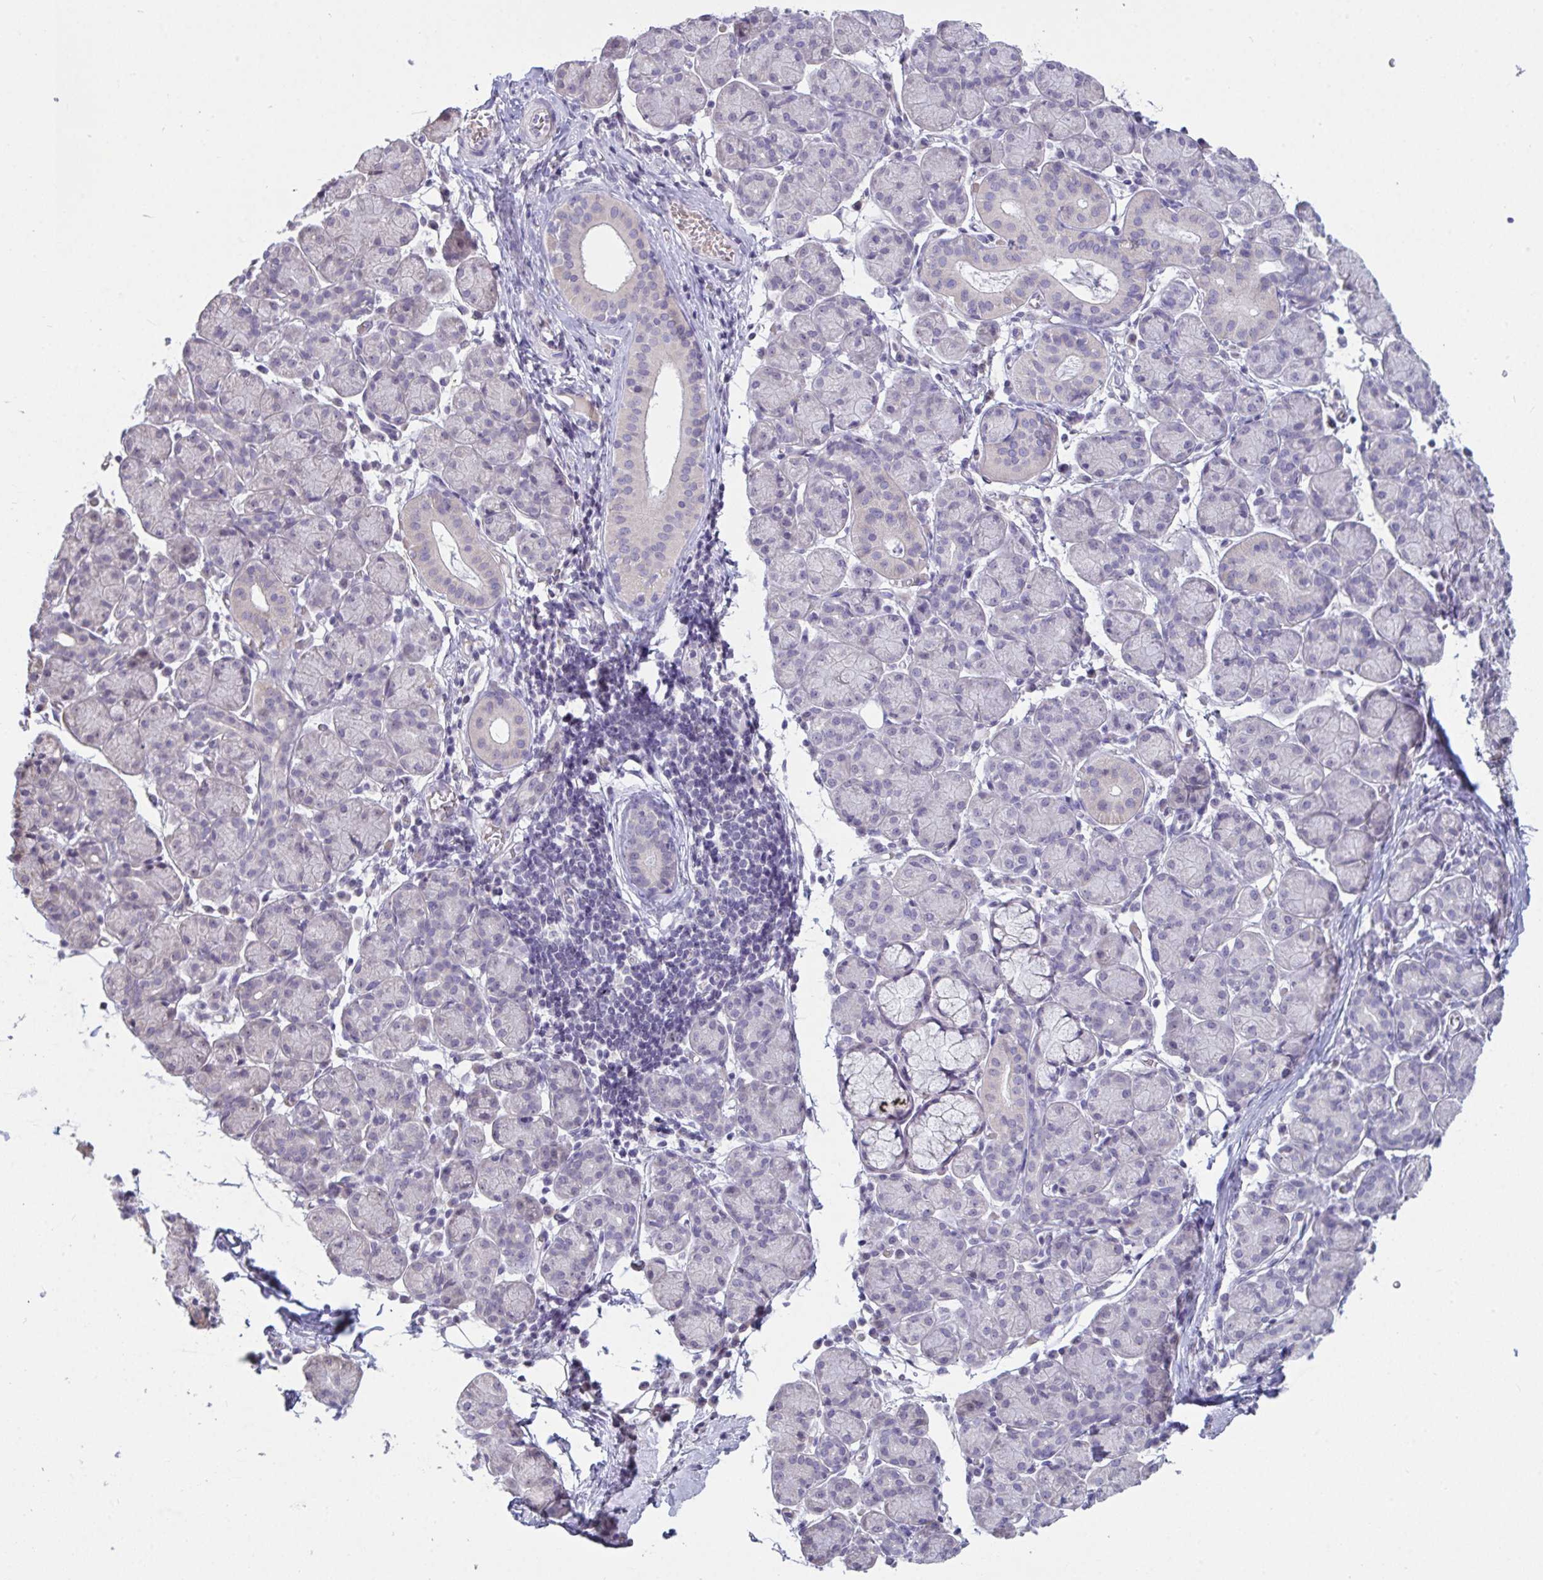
{"staining": {"intensity": "negative", "quantity": "none", "location": "none"}, "tissue": "salivary gland", "cell_type": "Glandular cells", "image_type": "normal", "snomed": [{"axis": "morphology", "description": "Normal tissue, NOS"}, {"axis": "morphology", "description": "Inflammation, NOS"}, {"axis": "topography", "description": "Lymph node"}, {"axis": "topography", "description": "Salivary gland"}], "caption": "Normal salivary gland was stained to show a protein in brown. There is no significant positivity in glandular cells.", "gene": "MYC", "patient": {"sex": "male", "age": 3}}